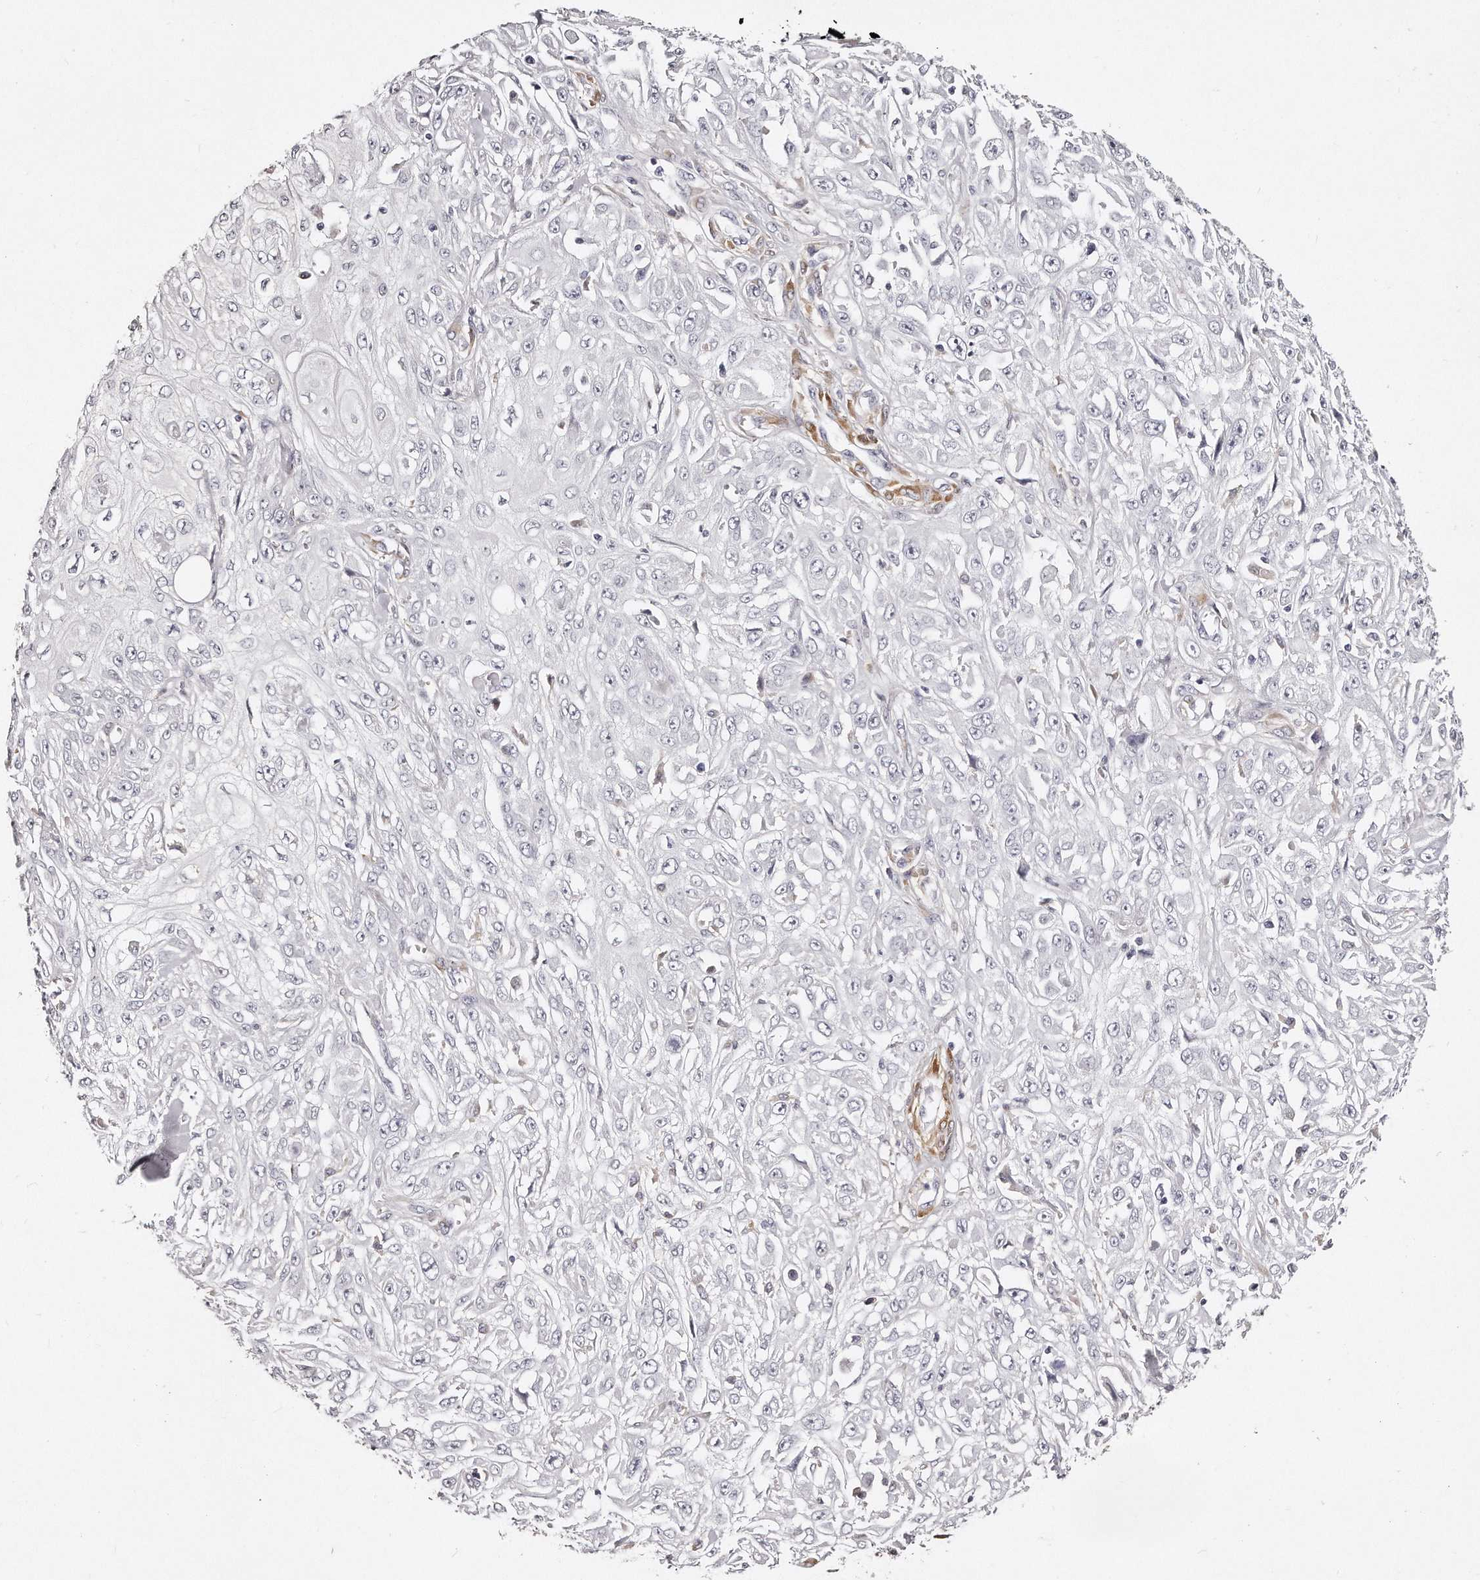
{"staining": {"intensity": "negative", "quantity": "none", "location": "none"}, "tissue": "skin cancer", "cell_type": "Tumor cells", "image_type": "cancer", "snomed": [{"axis": "morphology", "description": "Squamous cell carcinoma, NOS"}, {"axis": "morphology", "description": "Squamous cell carcinoma, metastatic, NOS"}, {"axis": "topography", "description": "Skin"}, {"axis": "topography", "description": "Lymph node"}], "caption": "Tumor cells show no significant expression in metastatic squamous cell carcinoma (skin). (IHC, brightfield microscopy, high magnification).", "gene": "LMOD1", "patient": {"sex": "male", "age": 75}}